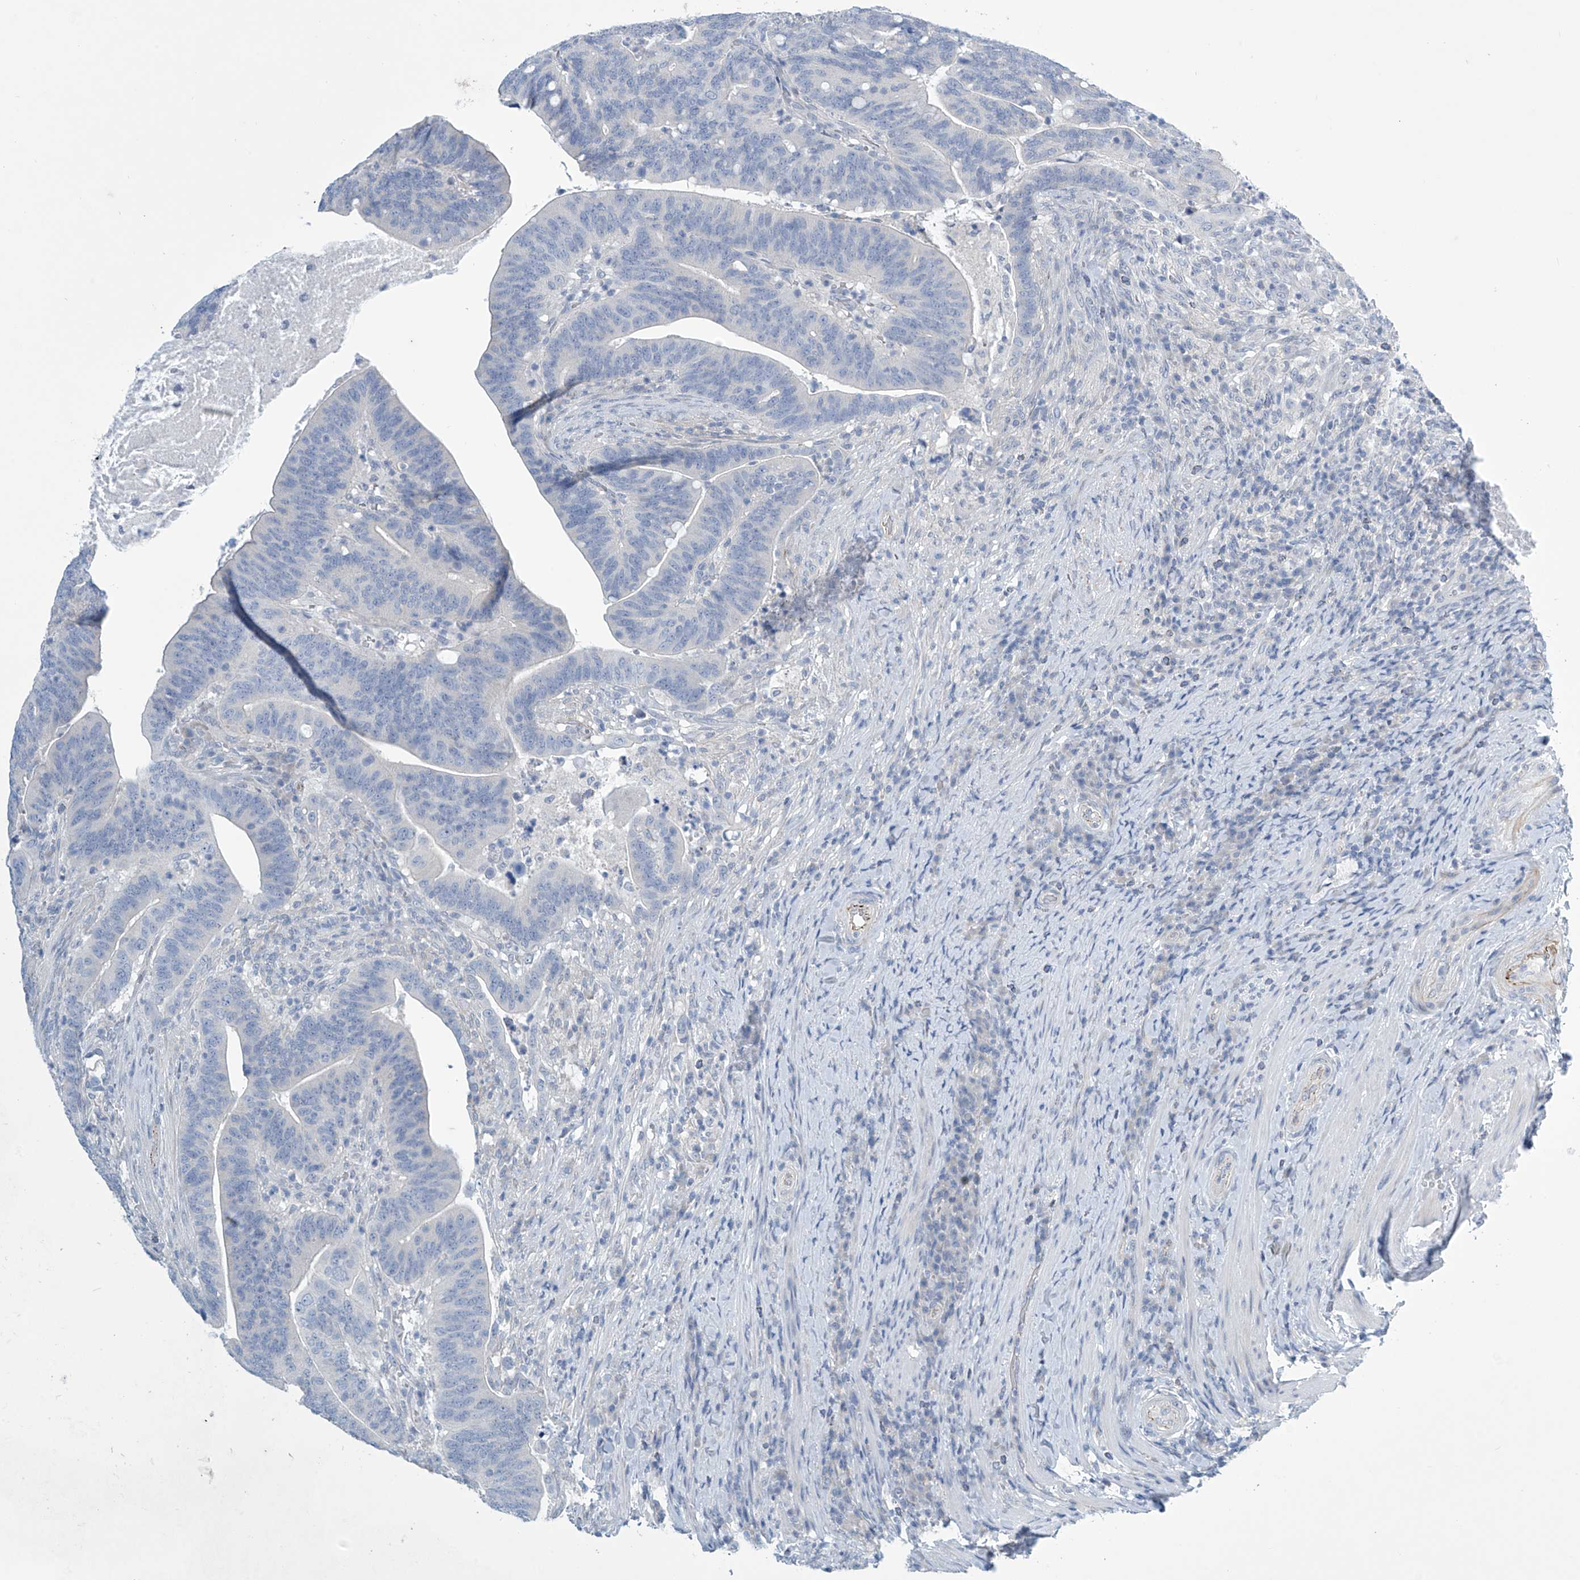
{"staining": {"intensity": "negative", "quantity": "none", "location": "none"}, "tissue": "colorectal cancer", "cell_type": "Tumor cells", "image_type": "cancer", "snomed": [{"axis": "morphology", "description": "Adenocarcinoma, NOS"}, {"axis": "topography", "description": "Colon"}], "caption": "Colorectal cancer was stained to show a protein in brown. There is no significant staining in tumor cells.", "gene": "SLC35A5", "patient": {"sex": "female", "age": 66}}